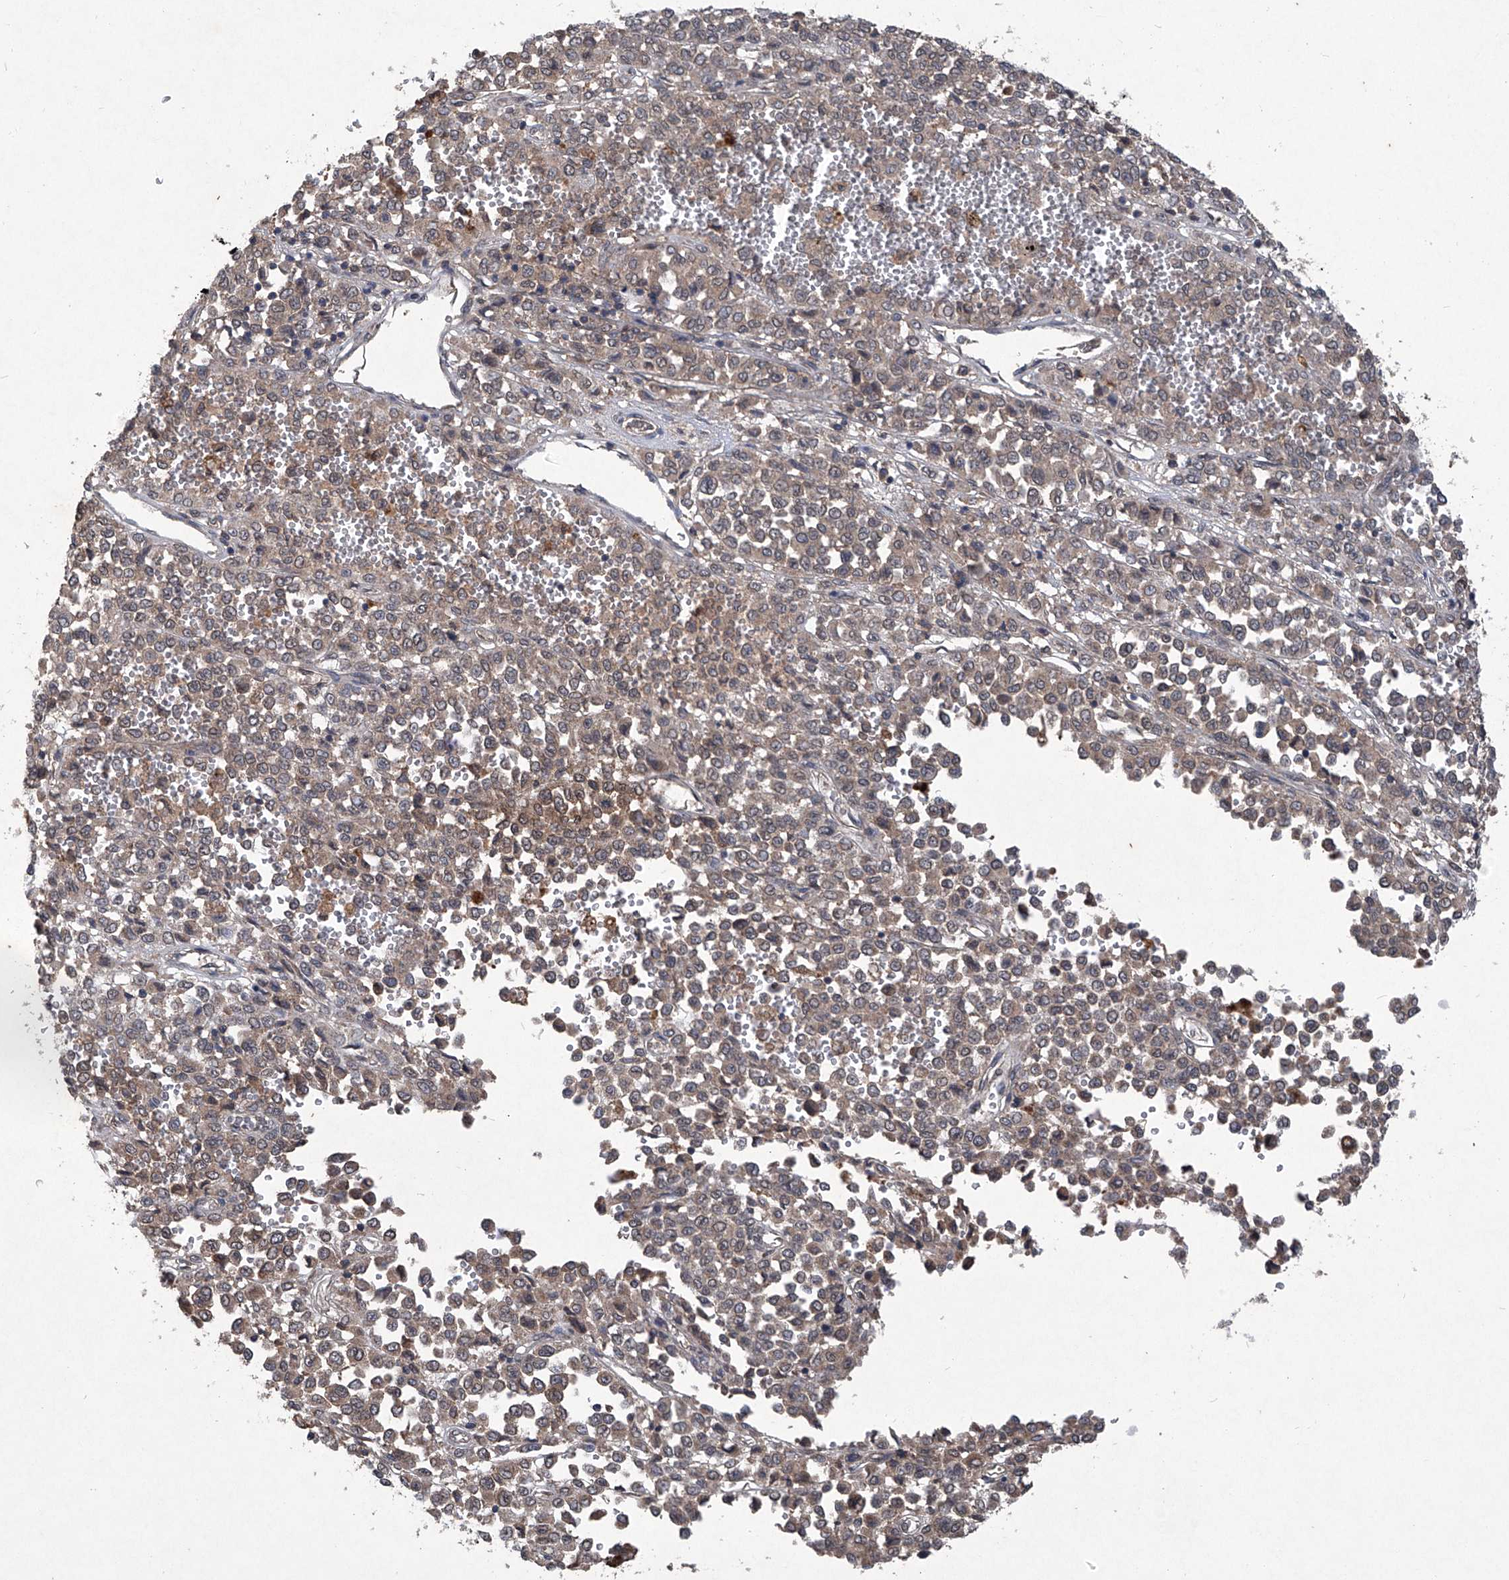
{"staining": {"intensity": "weak", "quantity": ">75%", "location": "cytoplasmic/membranous"}, "tissue": "melanoma", "cell_type": "Tumor cells", "image_type": "cancer", "snomed": [{"axis": "morphology", "description": "Malignant melanoma, Metastatic site"}, {"axis": "topography", "description": "Pancreas"}], "caption": "Immunohistochemical staining of human melanoma reveals low levels of weak cytoplasmic/membranous protein expression in about >75% of tumor cells. (DAB (3,3'-diaminobenzidine) IHC with brightfield microscopy, high magnification).", "gene": "SUMF2", "patient": {"sex": "female", "age": 30}}